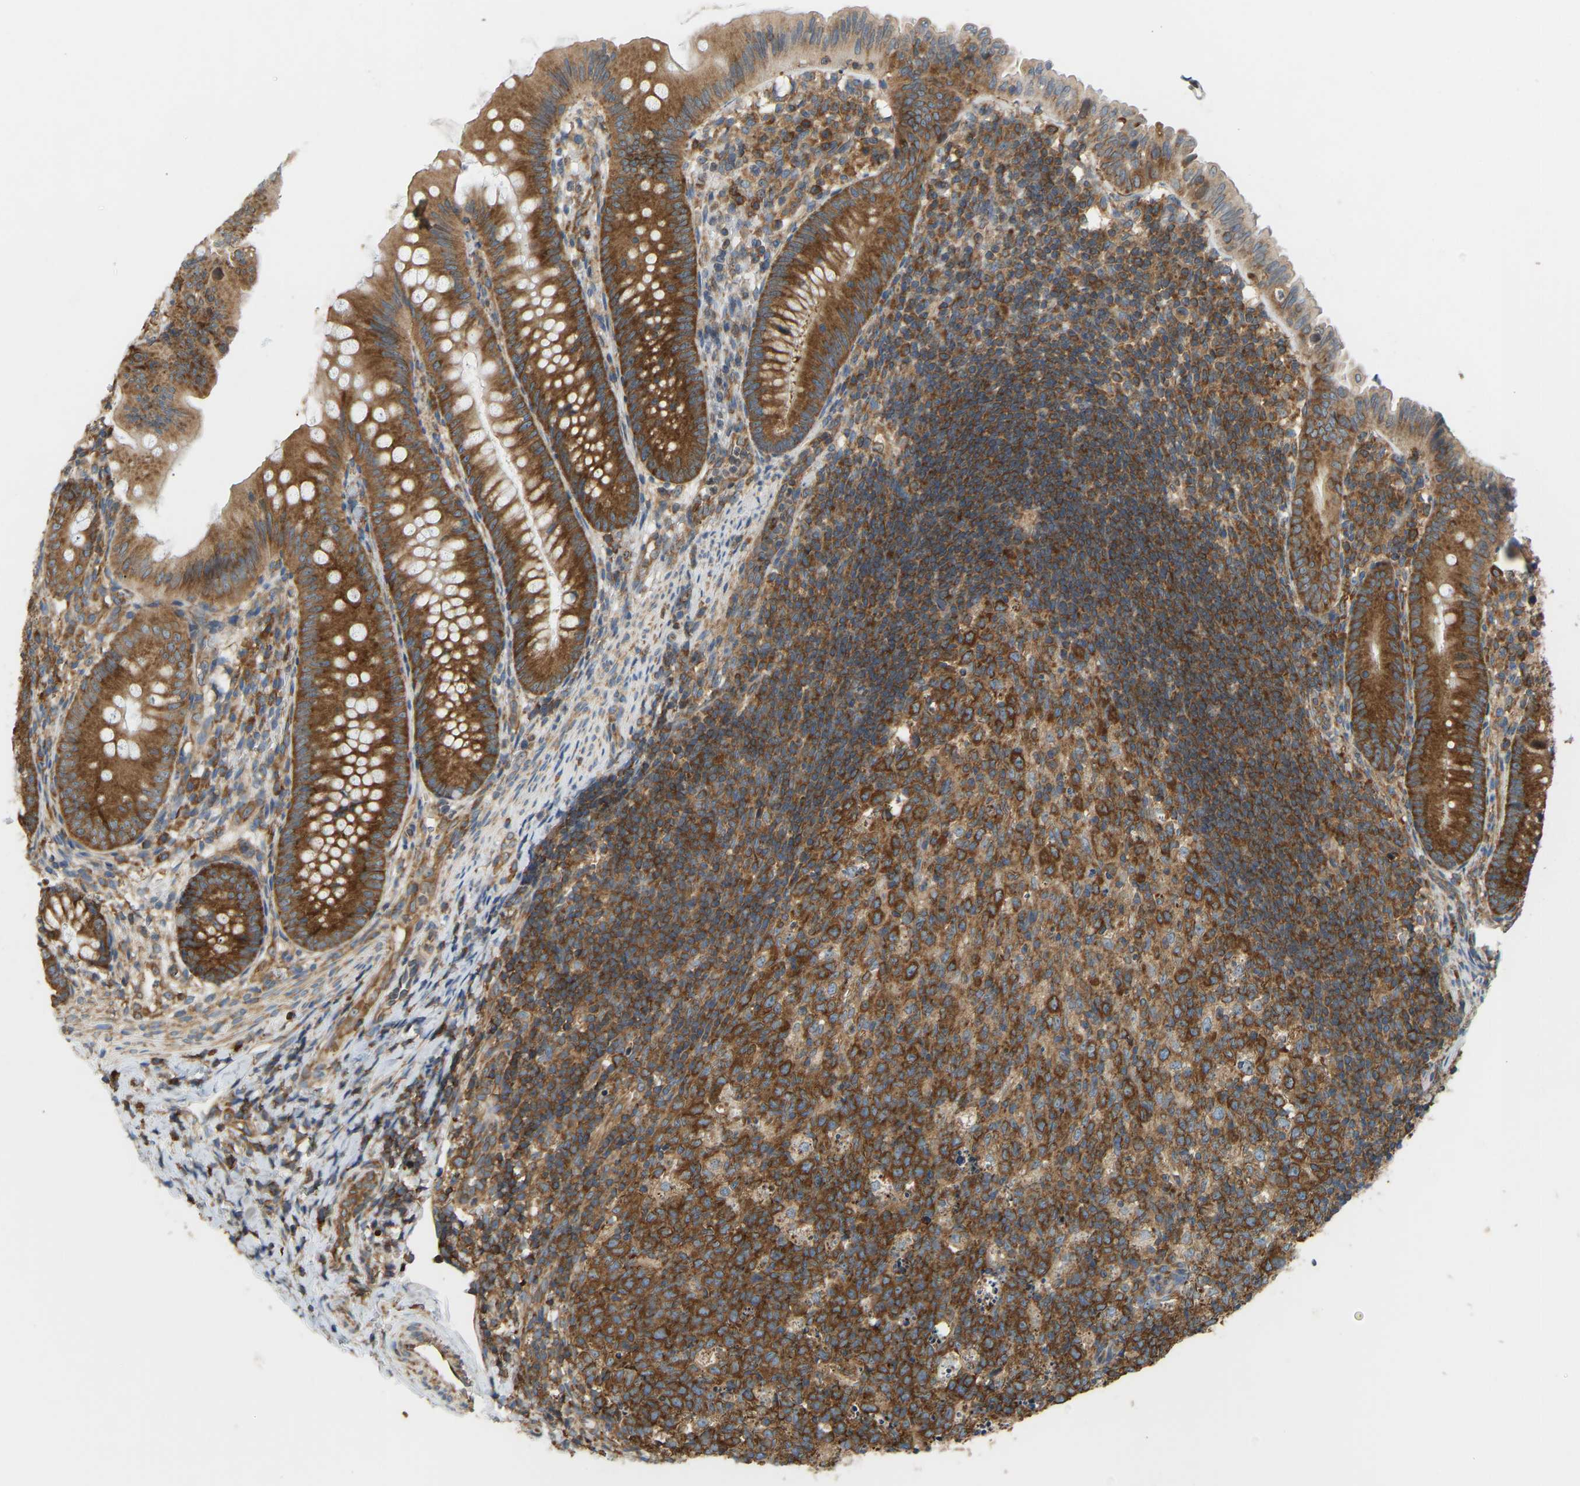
{"staining": {"intensity": "strong", "quantity": ">75%", "location": "cytoplasmic/membranous"}, "tissue": "appendix", "cell_type": "Glandular cells", "image_type": "normal", "snomed": [{"axis": "morphology", "description": "Normal tissue, NOS"}, {"axis": "topography", "description": "Appendix"}], "caption": "A photomicrograph of appendix stained for a protein demonstrates strong cytoplasmic/membranous brown staining in glandular cells.", "gene": "RPS6KB2", "patient": {"sex": "male", "age": 1}}